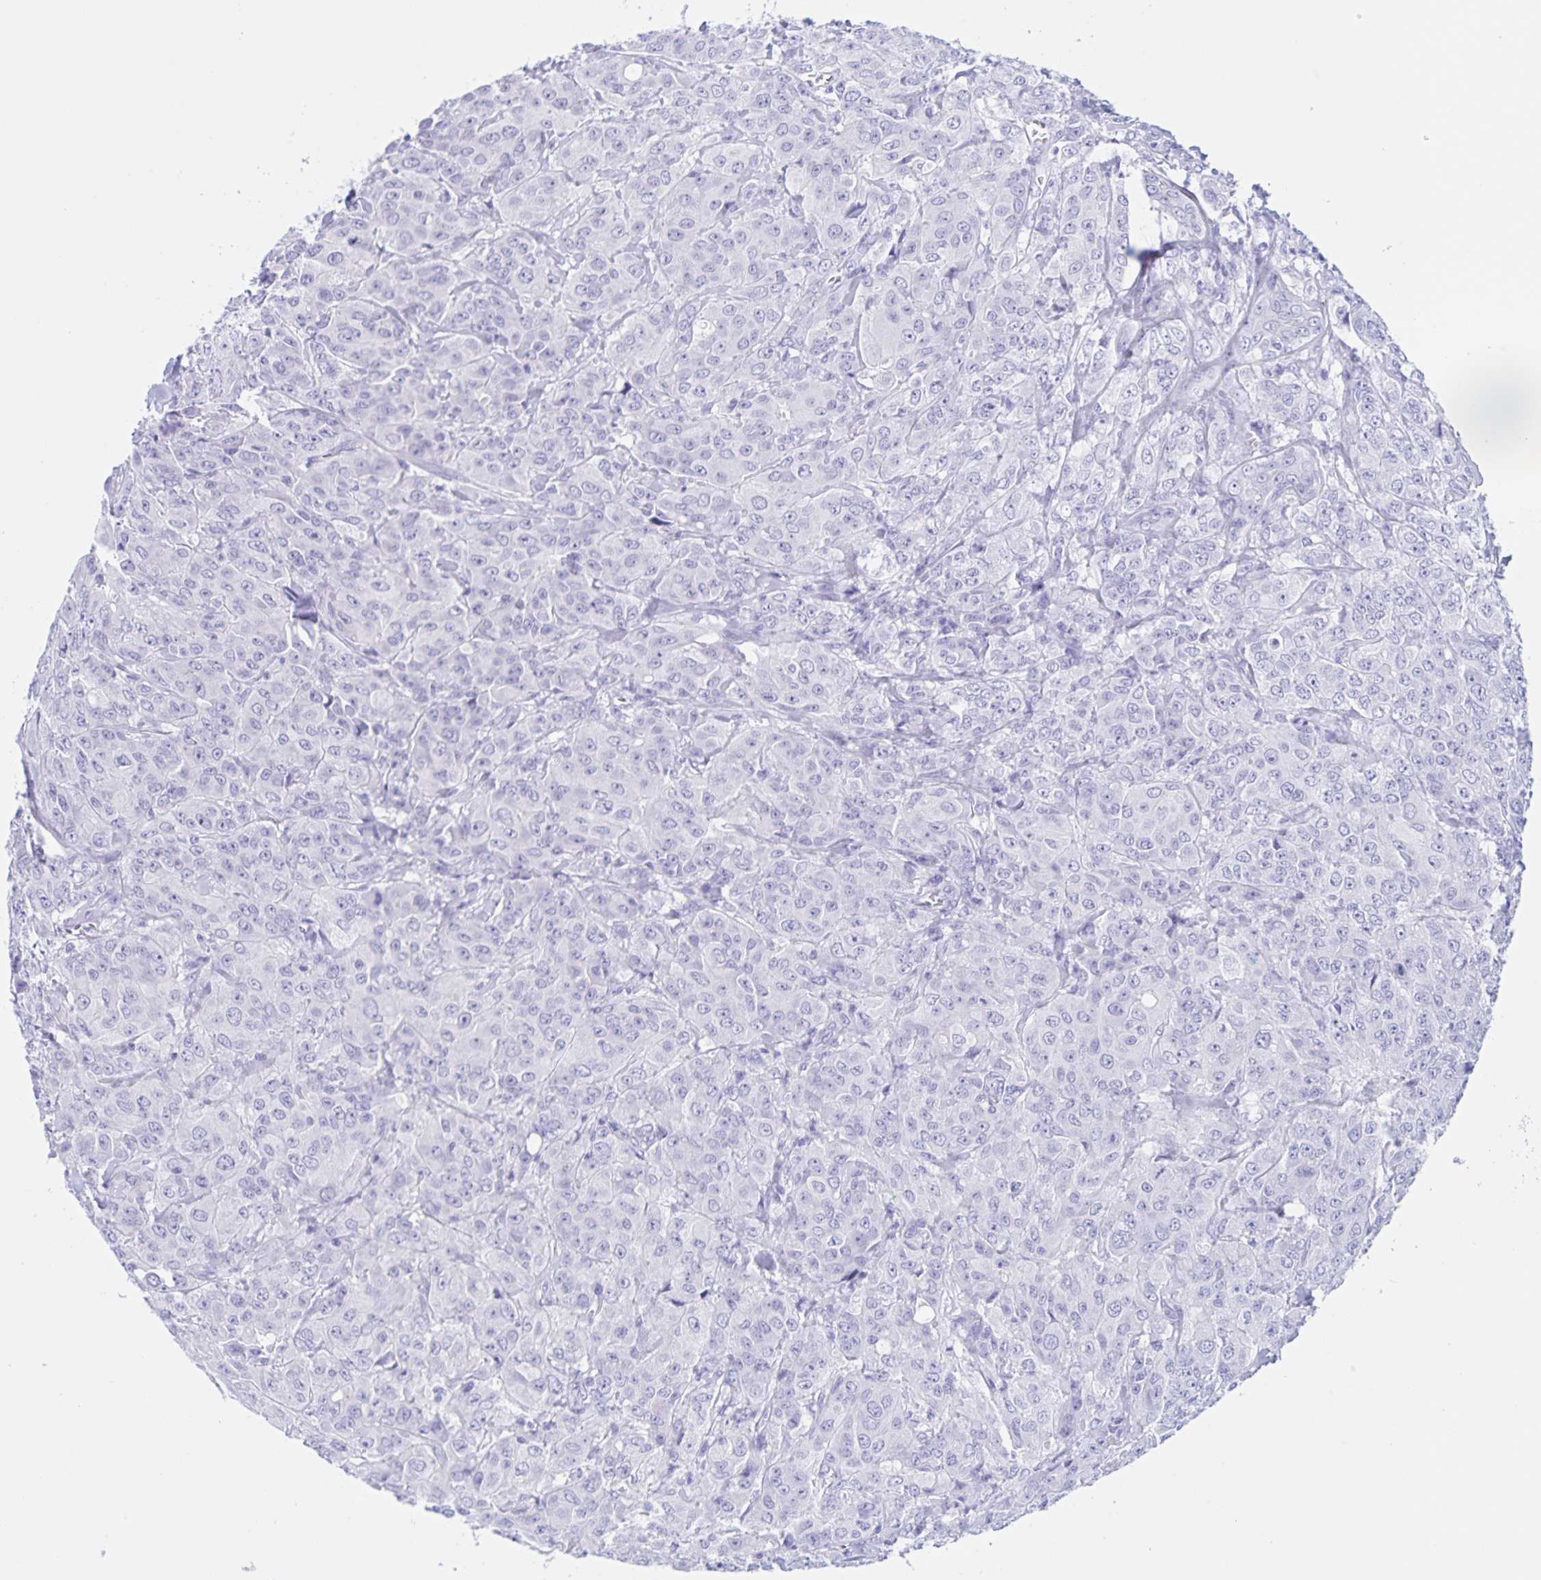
{"staining": {"intensity": "negative", "quantity": "none", "location": "none"}, "tissue": "breast cancer", "cell_type": "Tumor cells", "image_type": "cancer", "snomed": [{"axis": "morphology", "description": "Normal tissue, NOS"}, {"axis": "morphology", "description": "Duct carcinoma"}, {"axis": "topography", "description": "Breast"}], "caption": "Breast invasive ductal carcinoma stained for a protein using IHC demonstrates no positivity tumor cells.", "gene": "TGIF2LX", "patient": {"sex": "female", "age": 43}}